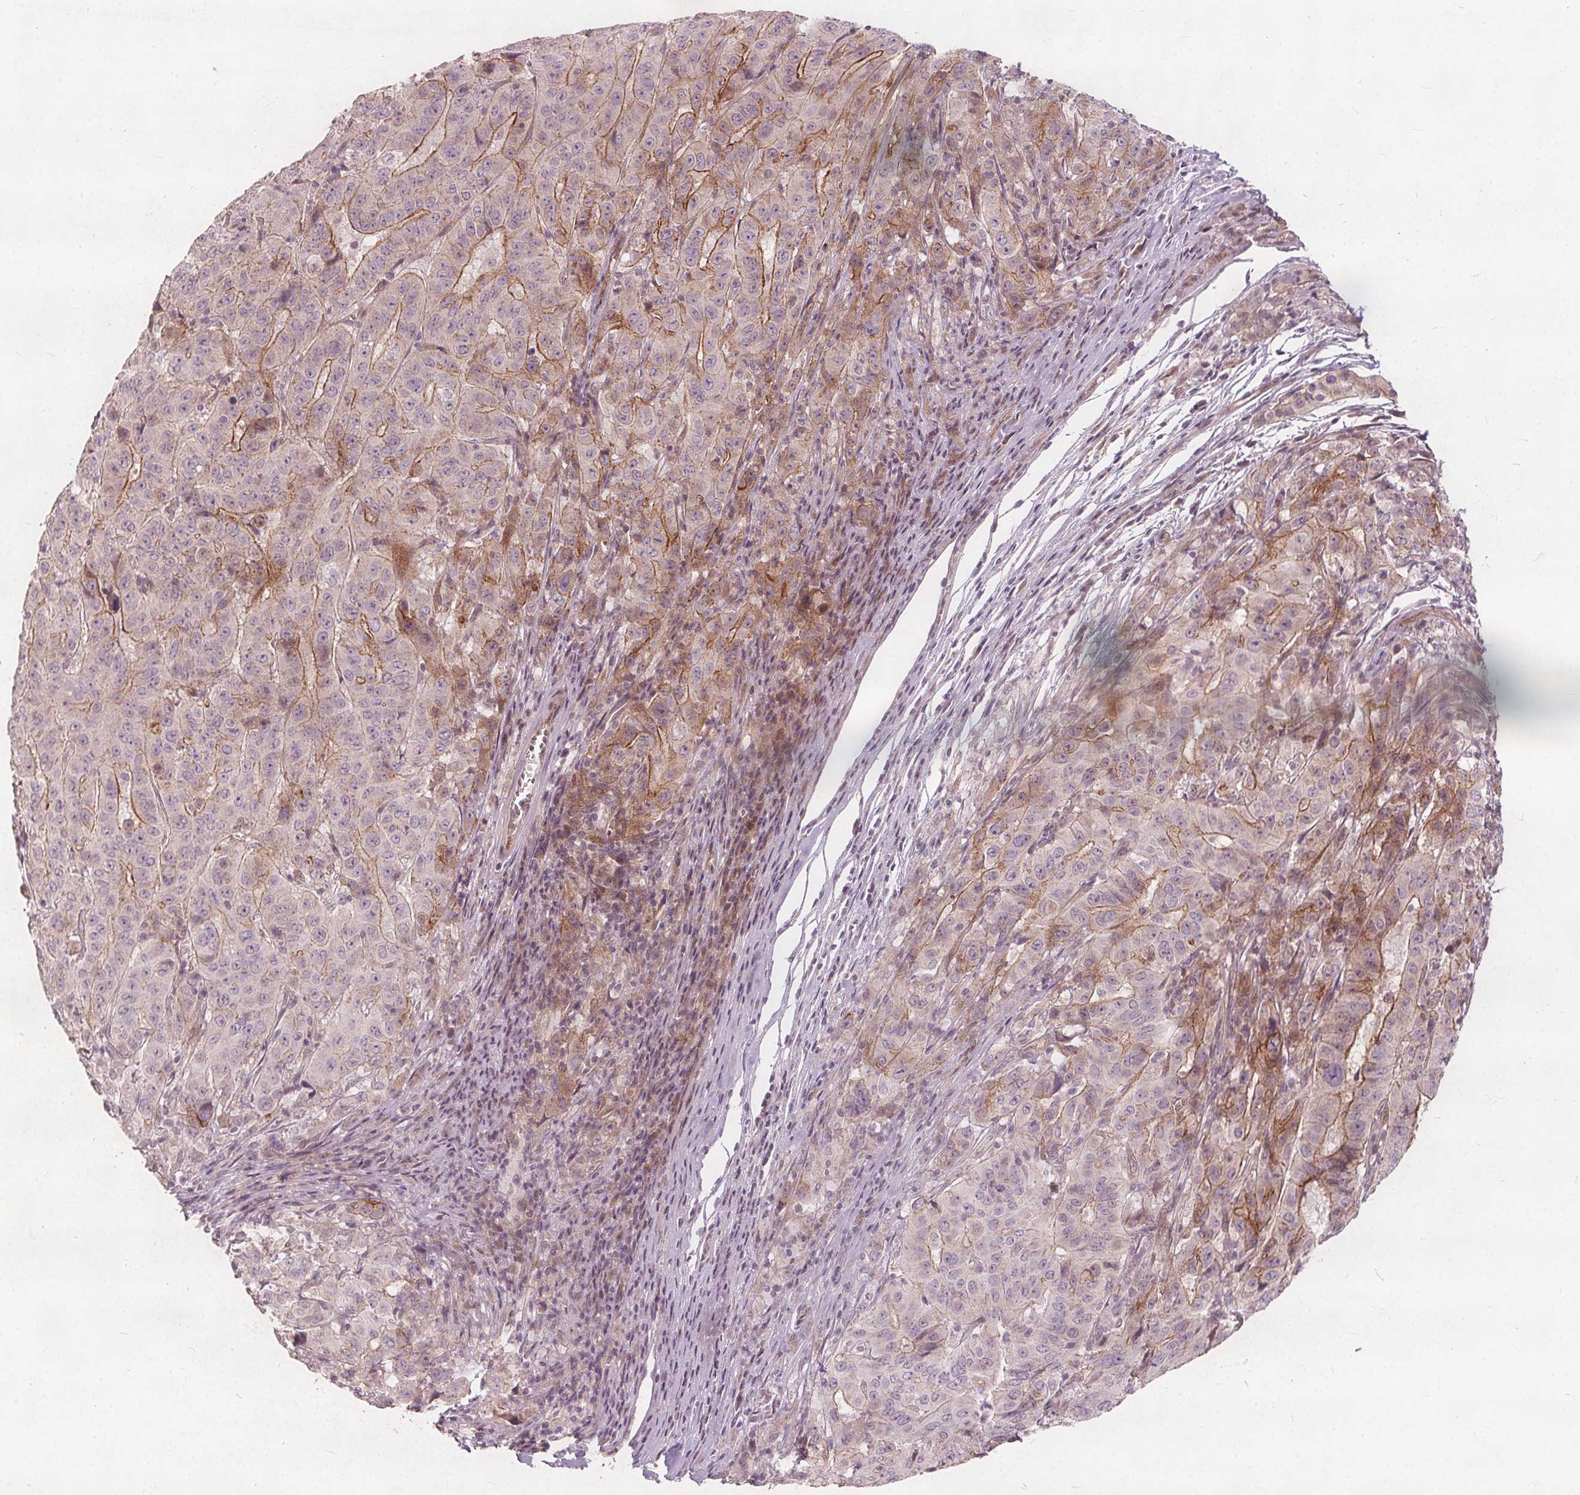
{"staining": {"intensity": "moderate", "quantity": "<25%", "location": "cytoplasmic/membranous"}, "tissue": "pancreatic cancer", "cell_type": "Tumor cells", "image_type": "cancer", "snomed": [{"axis": "morphology", "description": "Adenocarcinoma, NOS"}, {"axis": "topography", "description": "Pancreas"}], "caption": "Pancreatic cancer (adenocarcinoma) stained for a protein (brown) exhibits moderate cytoplasmic/membranous positive expression in about <25% of tumor cells.", "gene": "PTPRT", "patient": {"sex": "male", "age": 63}}